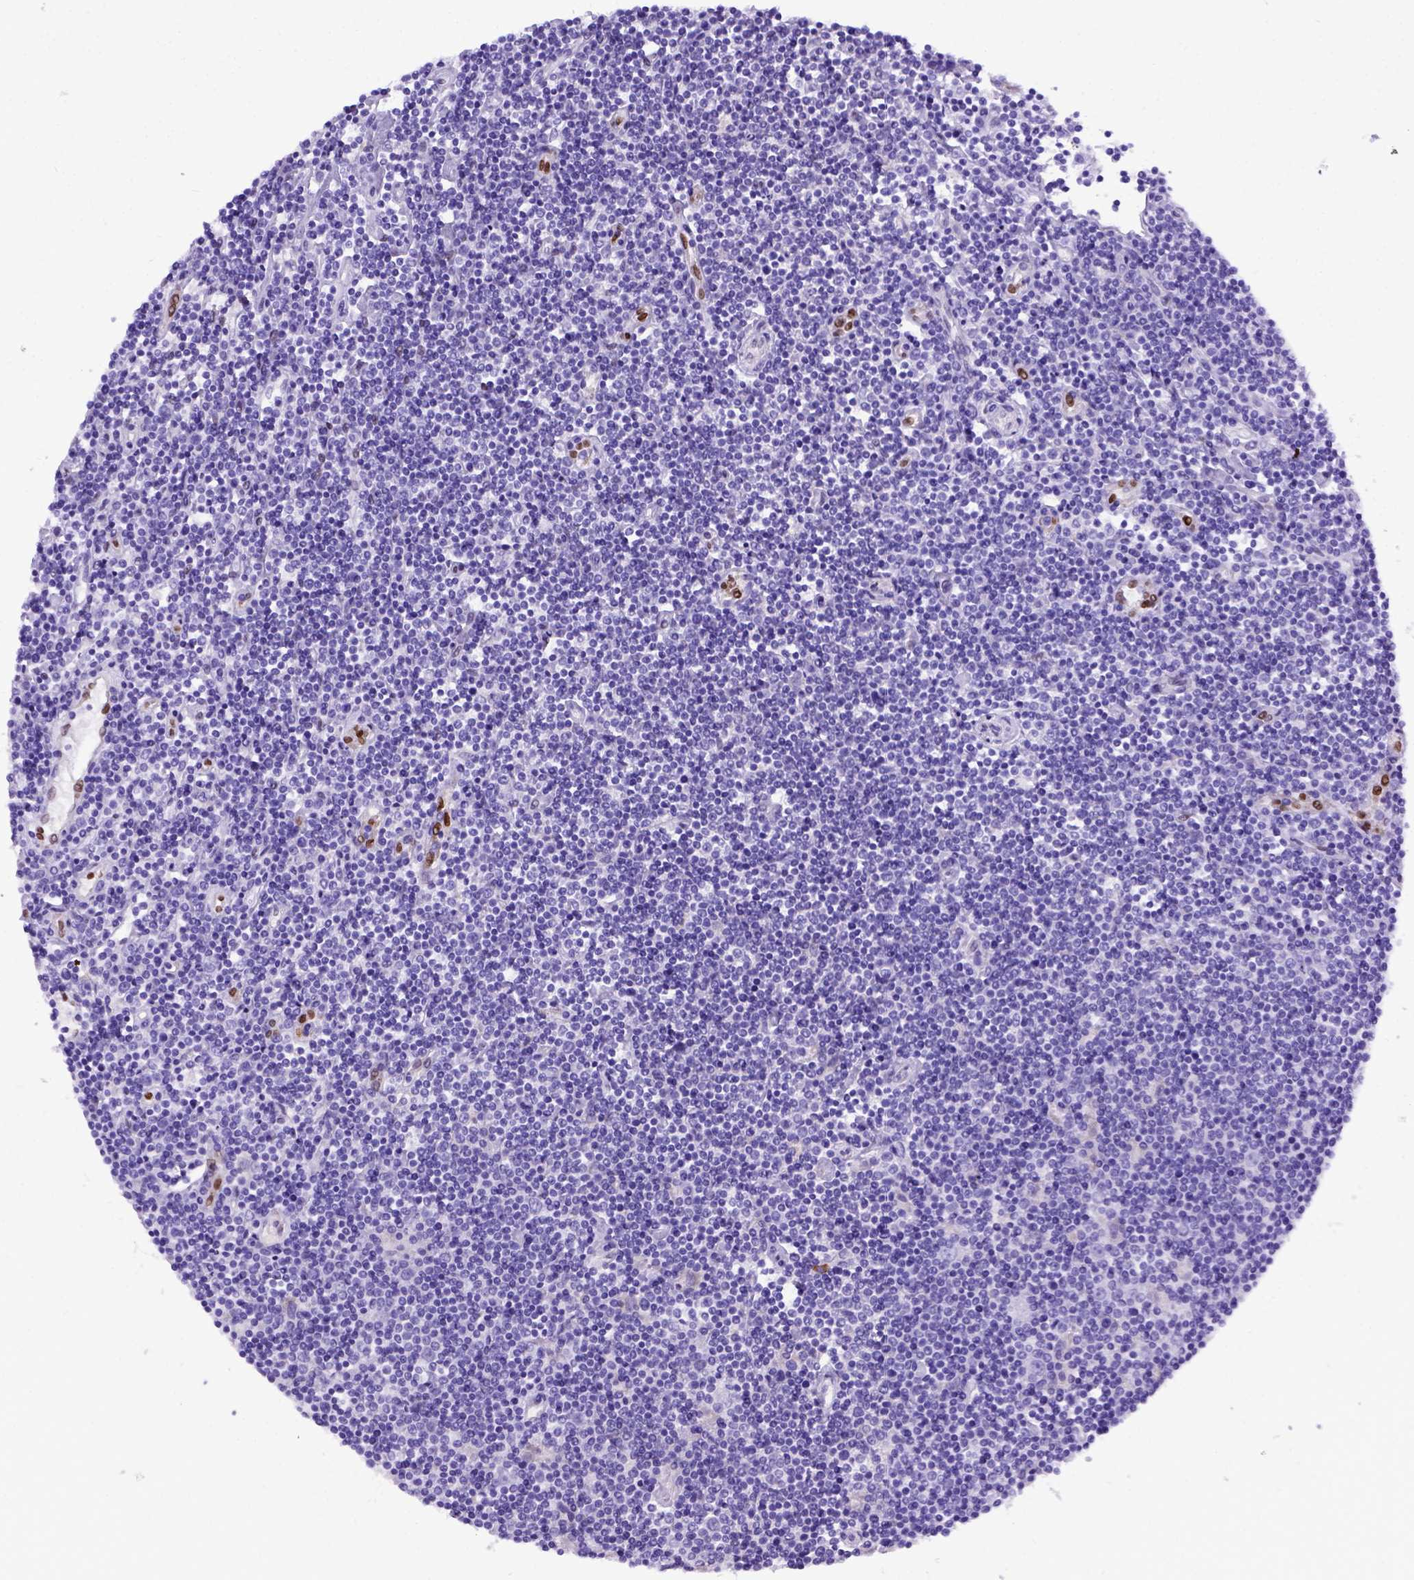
{"staining": {"intensity": "negative", "quantity": "none", "location": "none"}, "tissue": "lymphoma", "cell_type": "Tumor cells", "image_type": "cancer", "snomed": [{"axis": "morphology", "description": "Hodgkin's disease, NOS"}, {"axis": "topography", "description": "Lymph node"}], "caption": "Immunohistochemistry (IHC) histopathology image of Hodgkin's disease stained for a protein (brown), which displays no staining in tumor cells.", "gene": "MEOX2", "patient": {"sex": "male", "age": 40}}